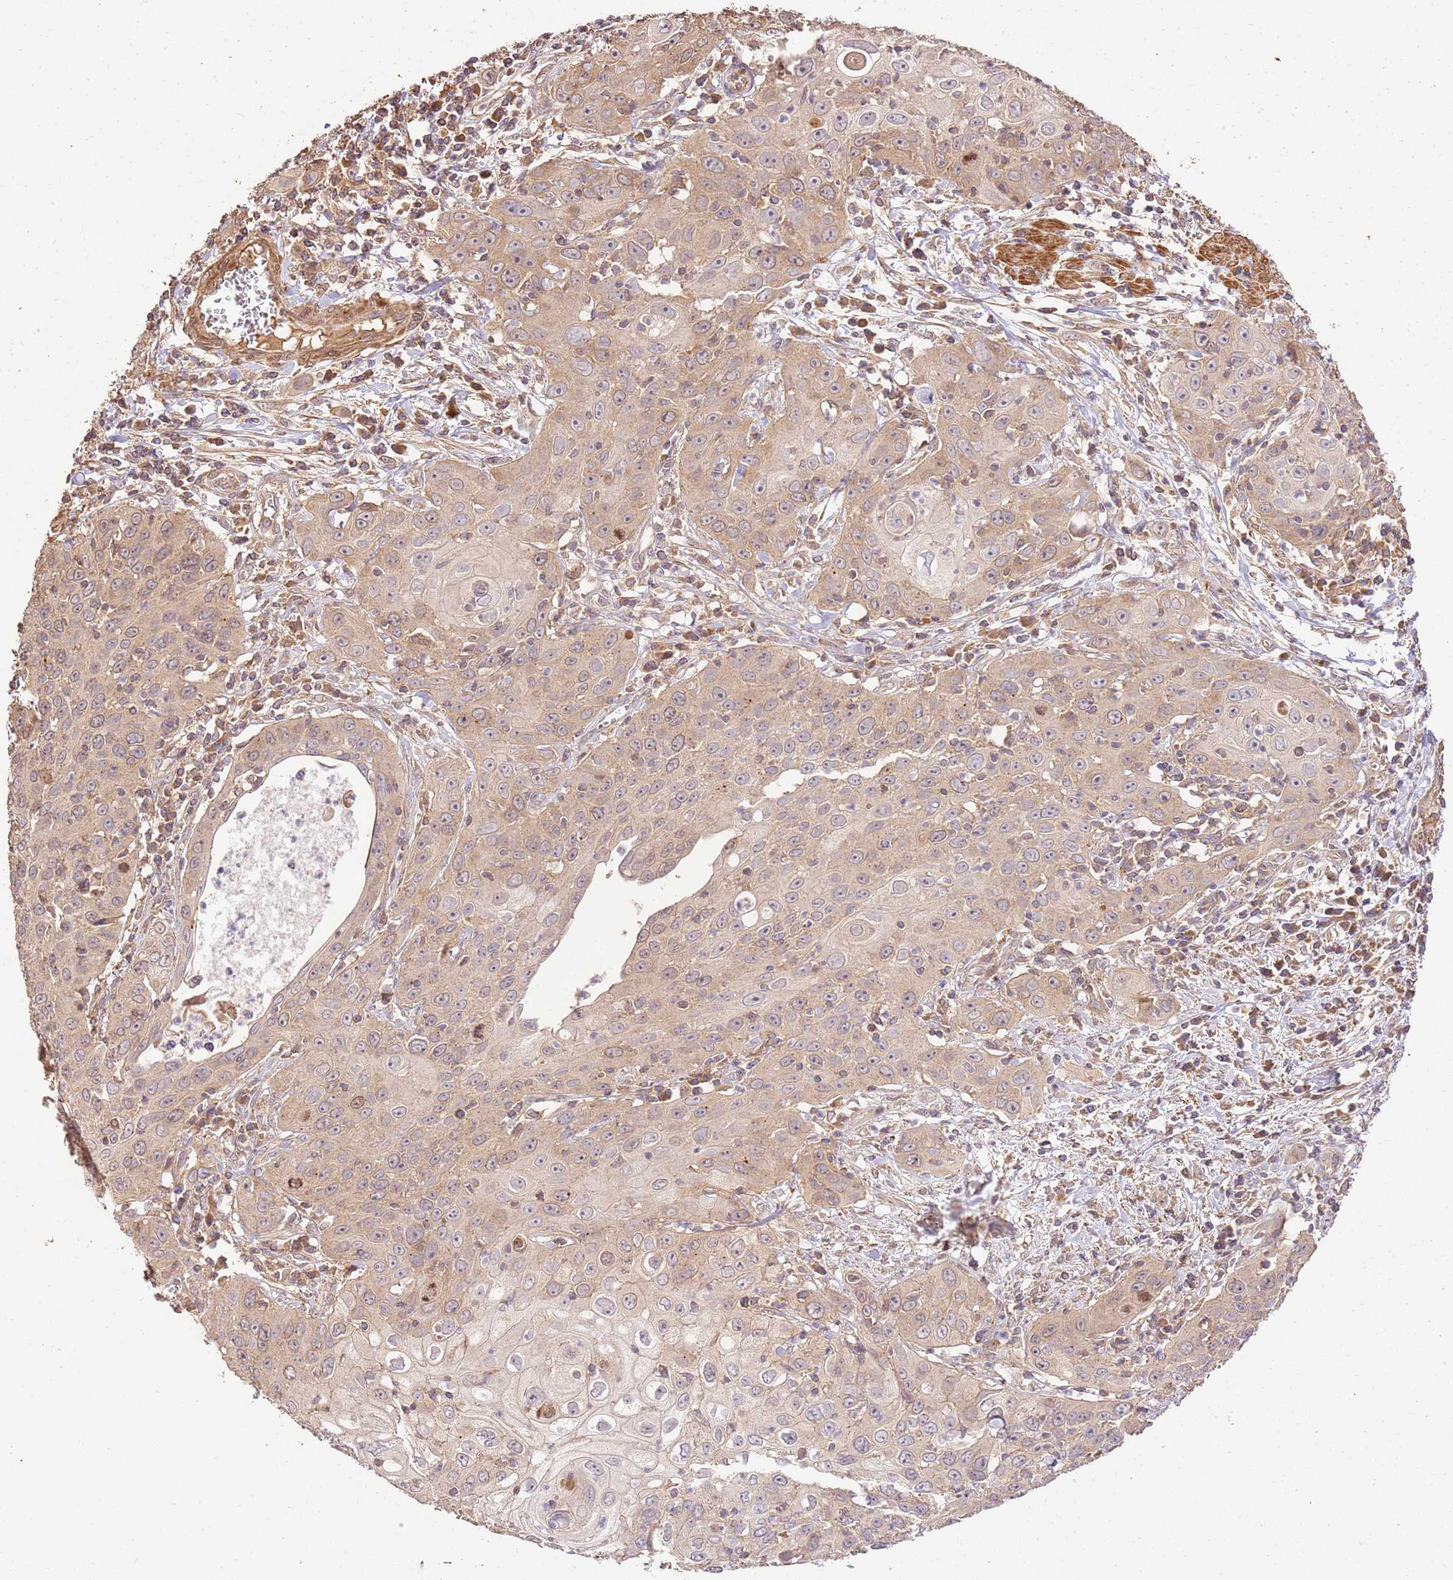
{"staining": {"intensity": "weak", "quantity": ">75%", "location": "cytoplasmic/membranous"}, "tissue": "cervical cancer", "cell_type": "Tumor cells", "image_type": "cancer", "snomed": [{"axis": "morphology", "description": "Squamous cell carcinoma, NOS"}, {"axis": "topography", "description": "Cervix"}], "caption": "Immunohistochemistry photomicrograph of neoplastic tissue: cervical cancer (squamous cell carcinoma) stained using IHC reveals low levels of weak protein expression localized specifically in the cytoplasmic/membranous of tumor cells, appearing as a cytoplasmic/membranous brown color.", "gene": "CEP55", "patient": {"sex": "female", "age": 36}}